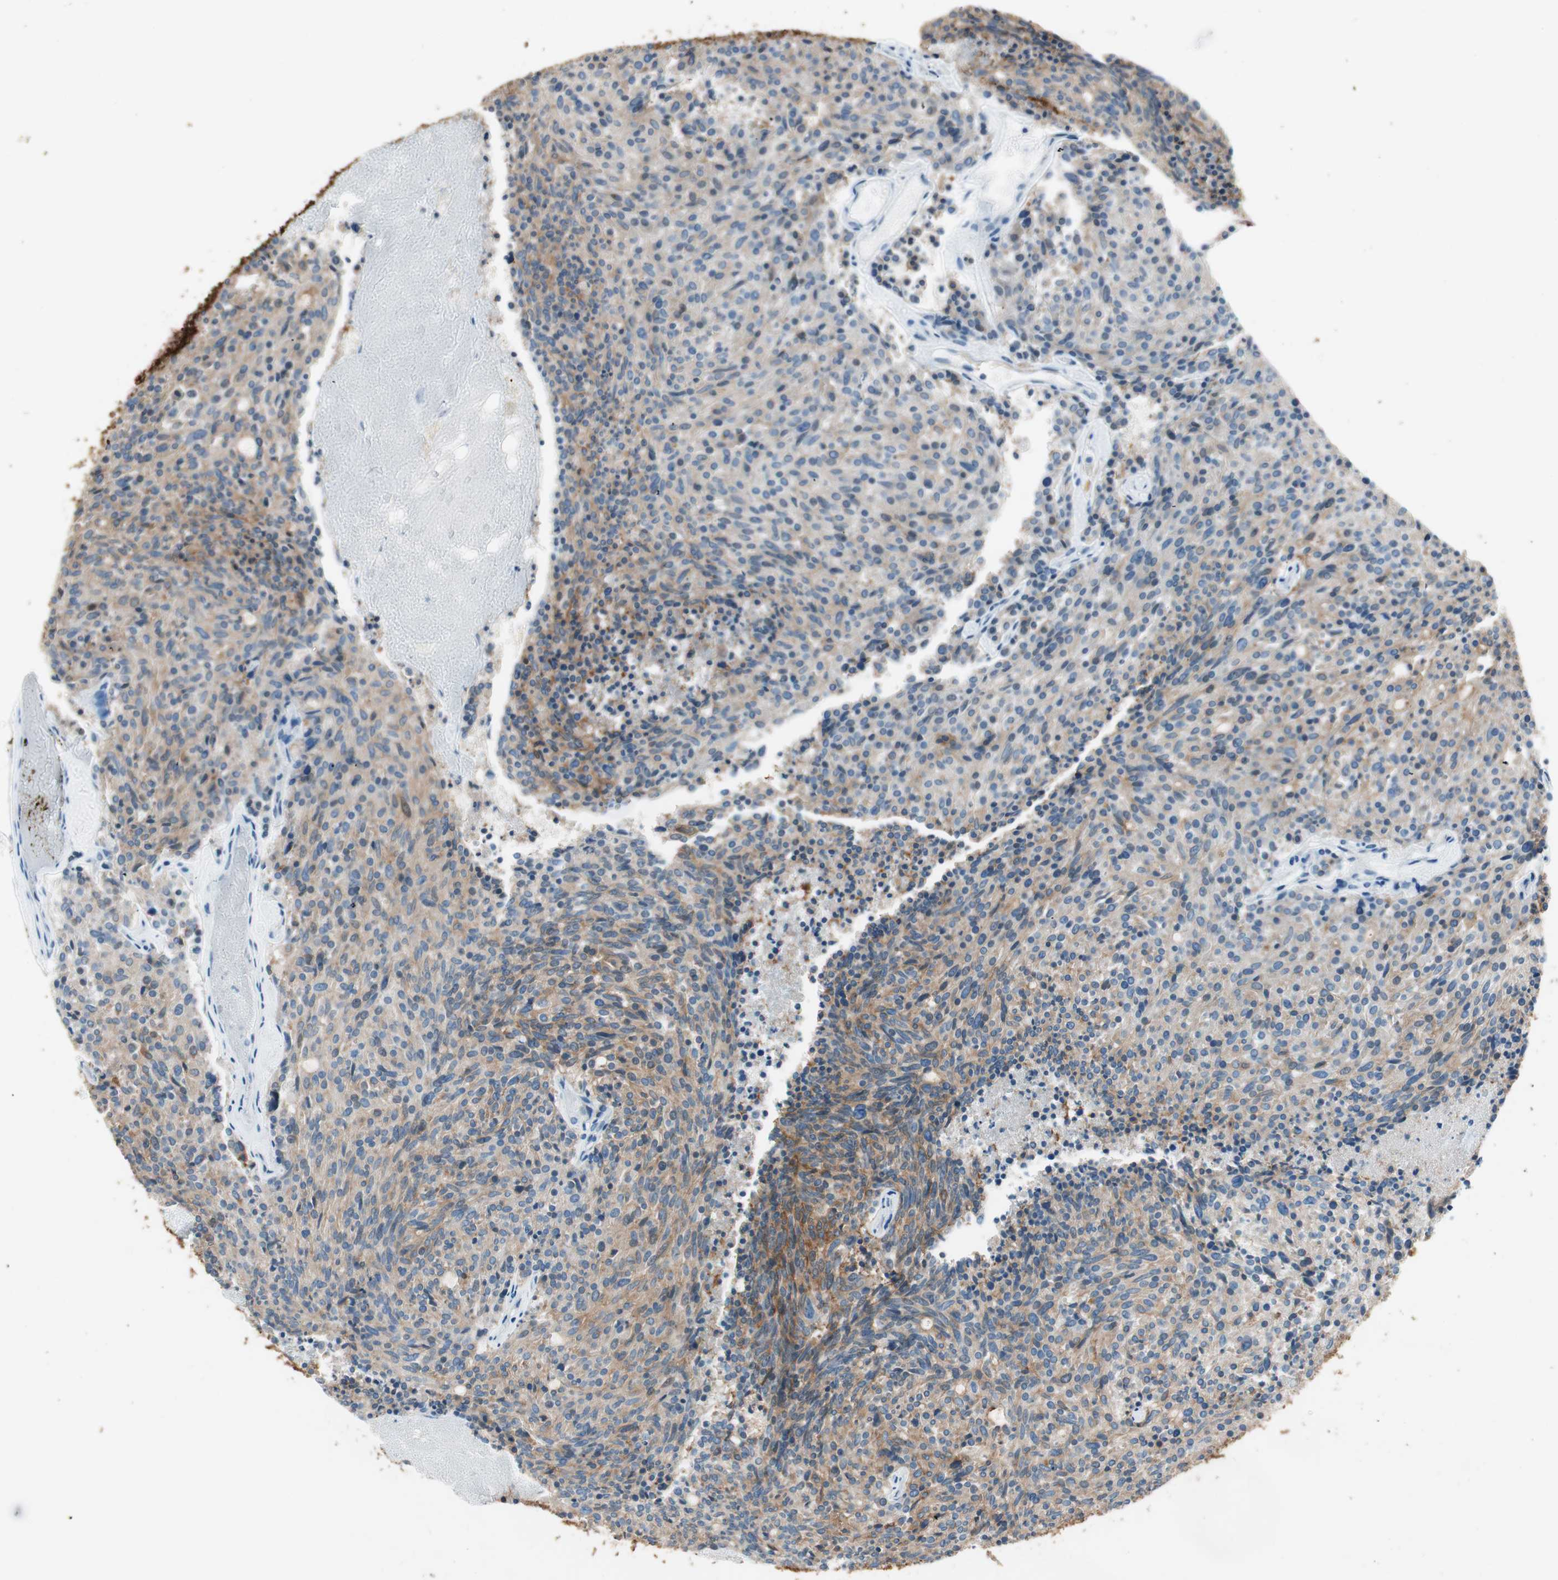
{"staining": {"intensity": "weak", "quantity": ">75%", "location": "cytoplasmic/membranous"}, "tissue": "carcinoid", "cell_type": "Tumor cells", "image_type": "cancer", "snomed": [{"axis": "morphology", "description": "Carcinoid, malignant, NOS"}, {"axis": "topography", "description": "Pancreas"}], "caption": "Immunohistochemical staining of carcinoid exhibits low levels of weak cytoplasmic/membranous protein staining in about >75% of tumor cells.", "gene": "GNAO1", "patient": {"sex": "female", "age": 54}}